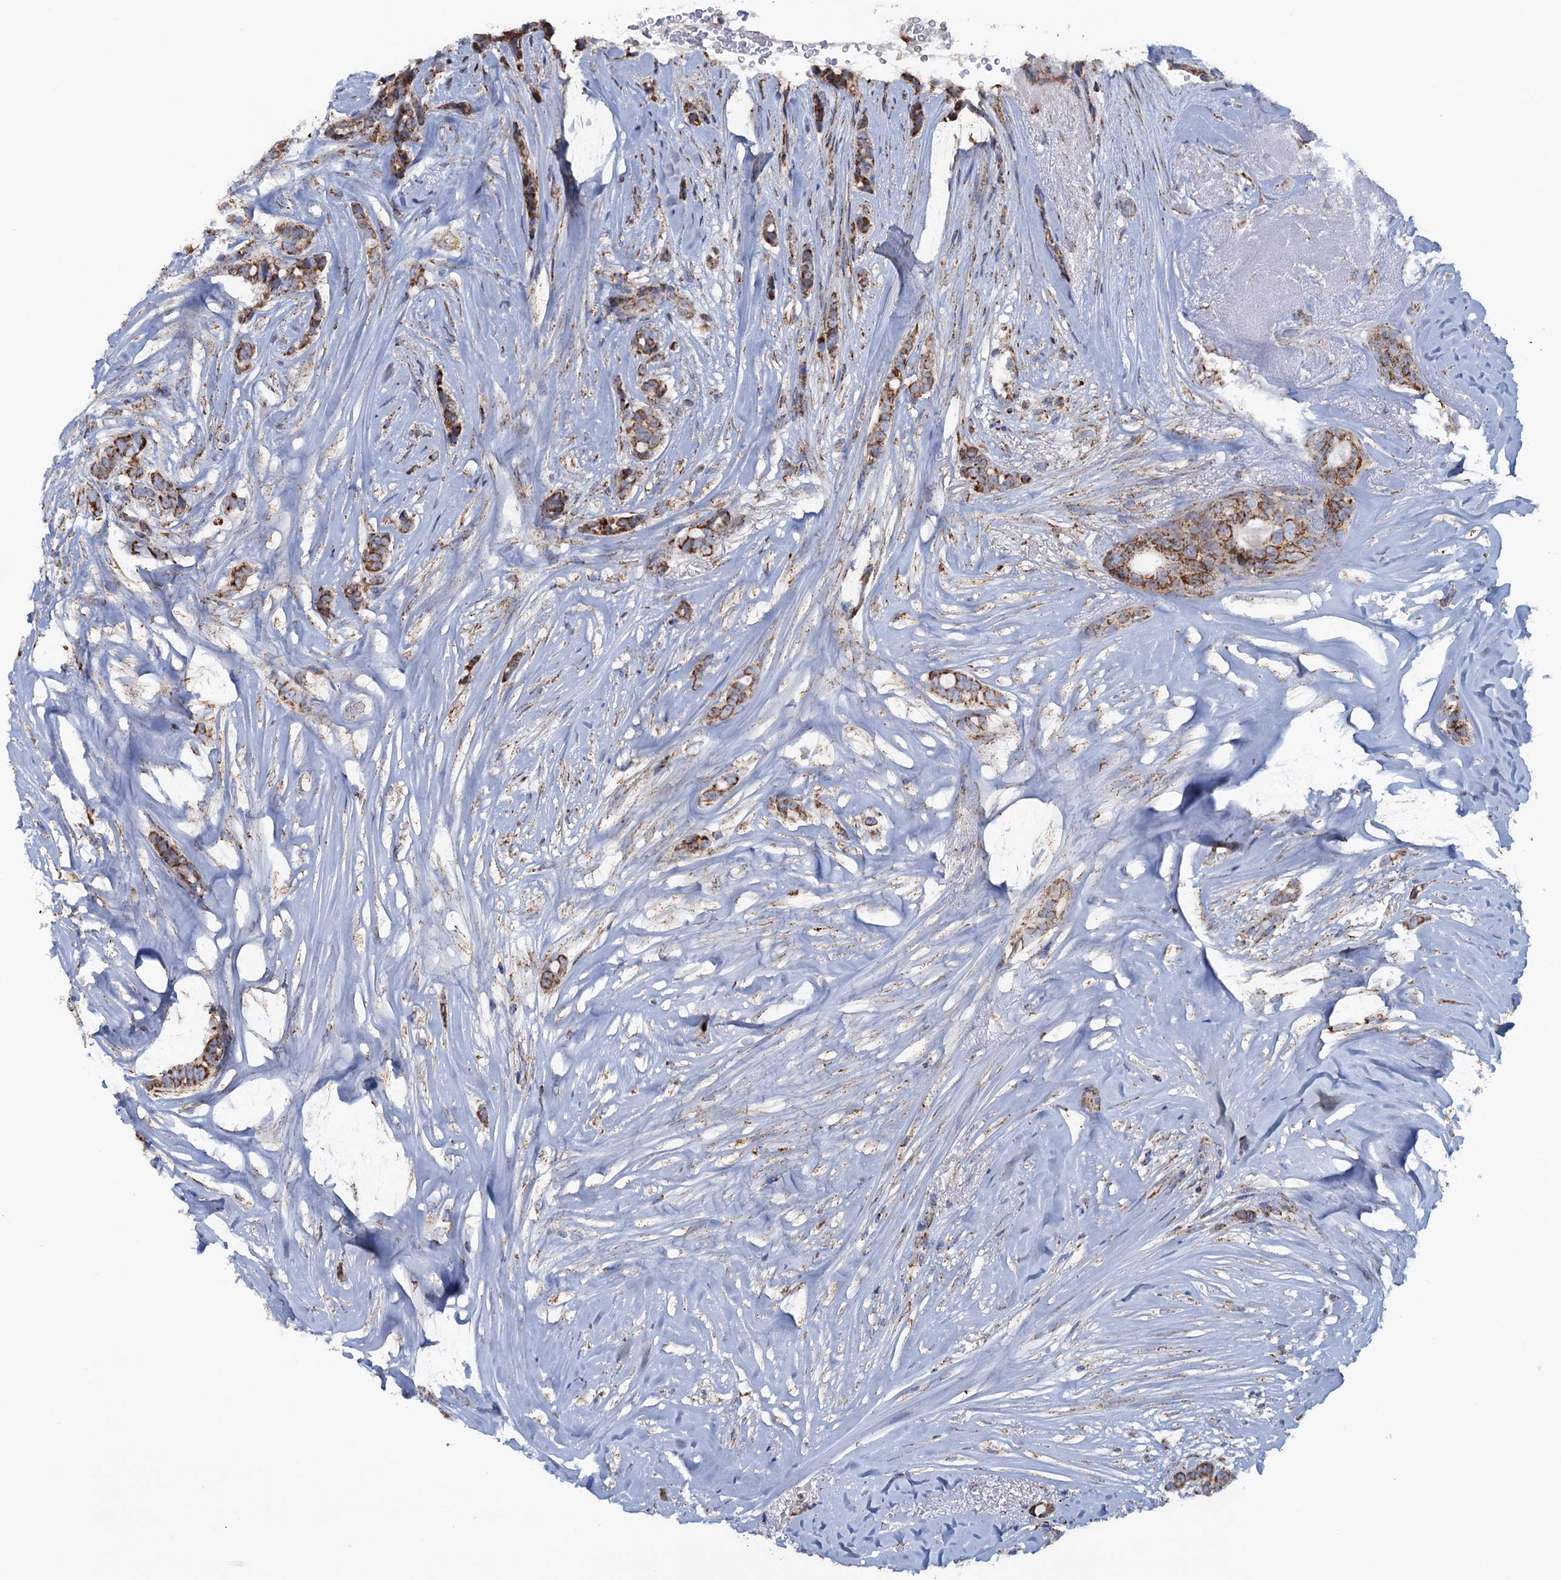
{"staining": {"intensity": "strong", "quantity": ">75%", "location": "cytoplasmic/membranous"}, "tissue": "breast cancer", "cell_type": "Tumor cells", "image_type": "cancer", "snomed": [{"axis": "morphology", "description": "Lobular carcinoma"}, {"axis": "topography", "description": "Breast"}], "caption": "Breast cancer (lobular carcinoma) stained with IHC demonstrates strong cytoplasmic/membranous staining in approximately >75% of tumor cells. Immunohistochemistry stains the protein in brown and the nuclei are stained blue.", "gene": "GTPBP3", "patient": {"sex": "female", "age": 51}}